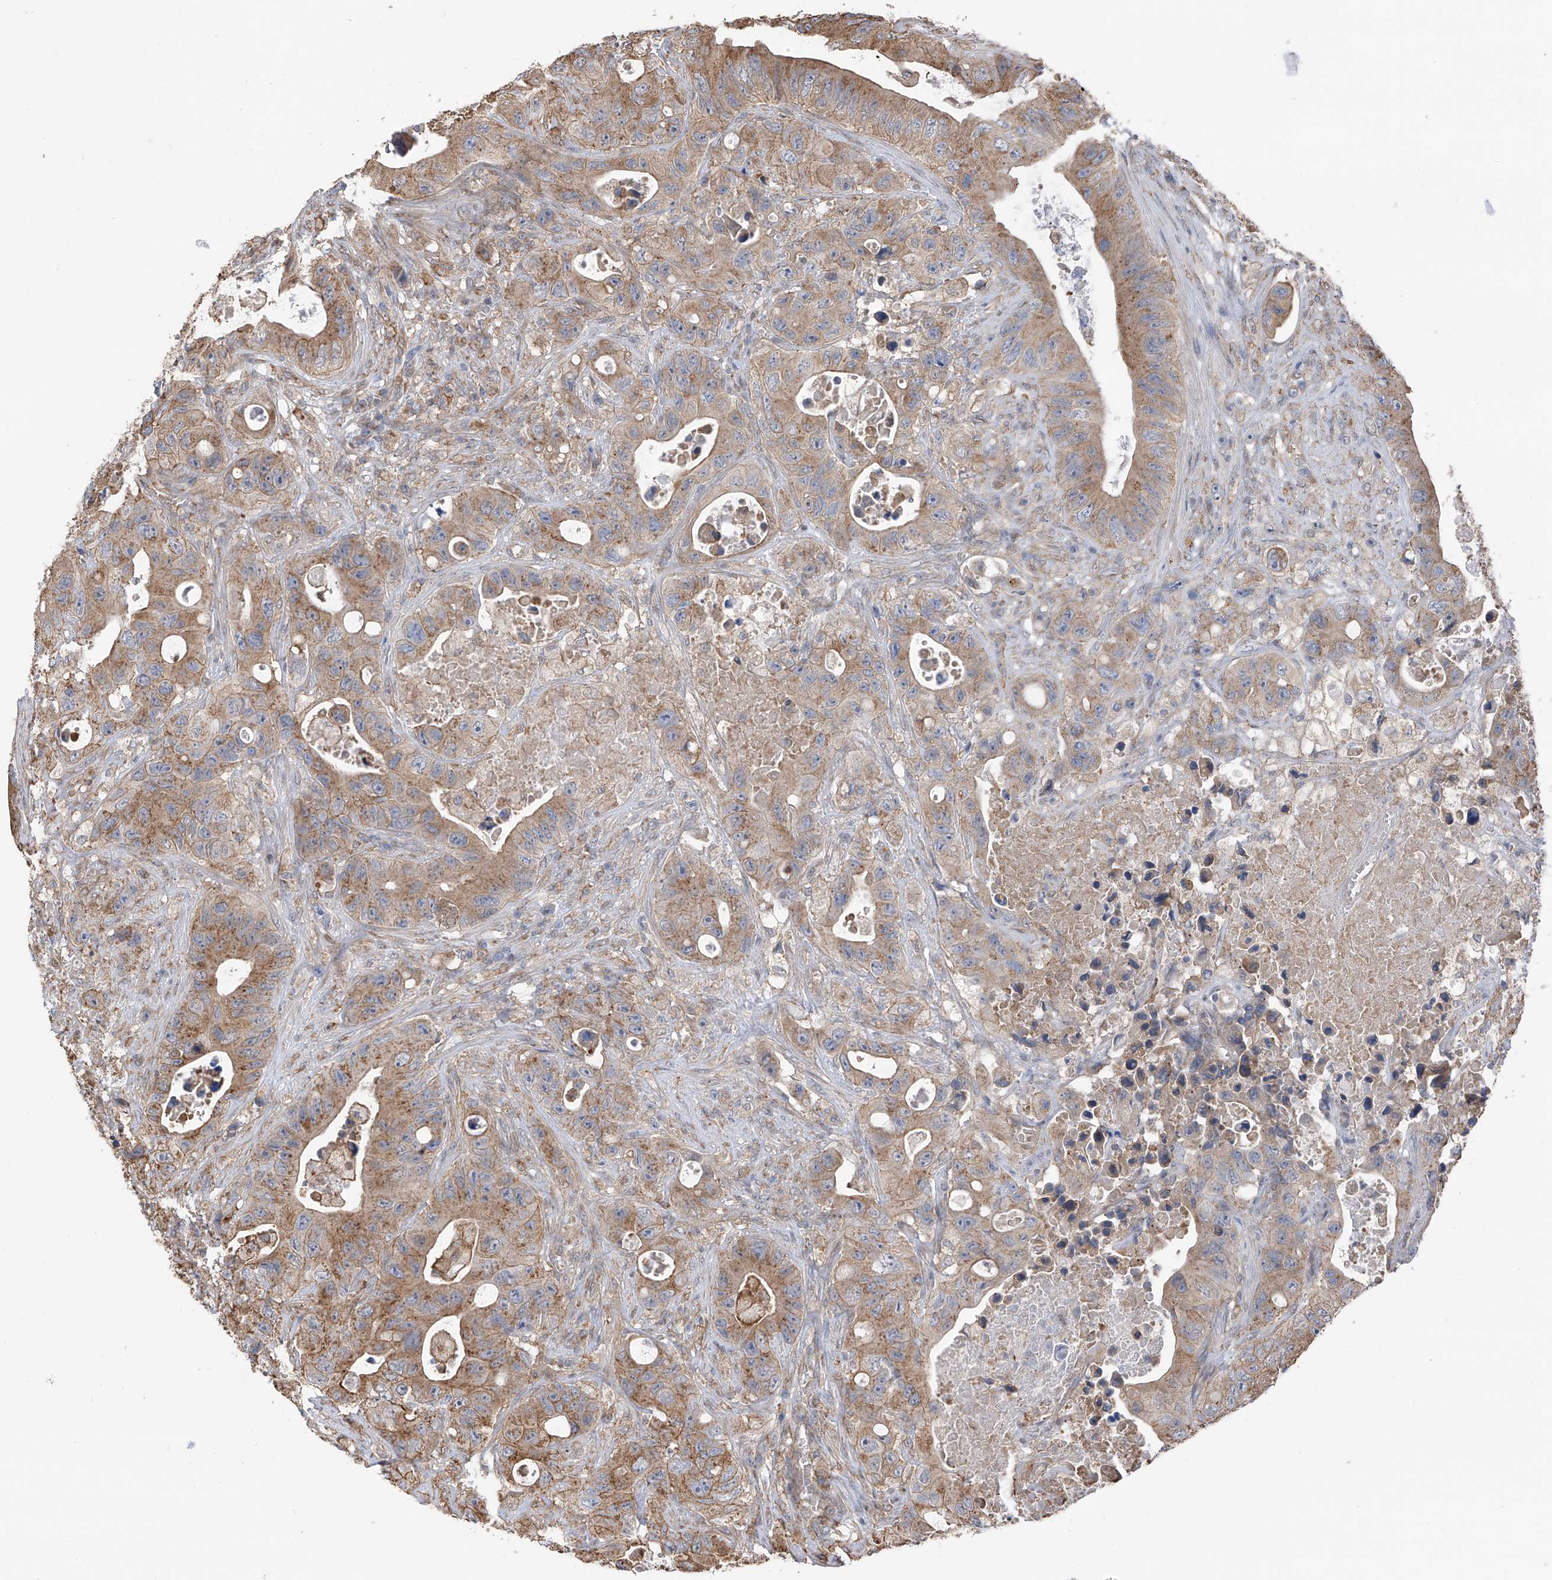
{"staining": {"intensity": "moderate", "quantity": ">75%", "location": "cytoplasmic/membranous"}, "tissue": "colorectal cancer", "cell_type": "Tumor cells", "image_type": "cancer", "snomed": [{"axis": "morphology", "description": "Adenocarcinoma, NOS"}, {"axis": "topography", "description": "Colon"}], "caption": "IHC of colorectal cancer reveals medium levels of moderate cytoplasmic/membranous staining in approximately >75% of tumor cells. Using DAB (3,3'-diaminobenzidine) (brown) and hematoxylin (blue) stains, captured at high magnification using brightfield microscopy.", "gene": "ZNF189", "patient": {"sex": "female", "age": 46}}